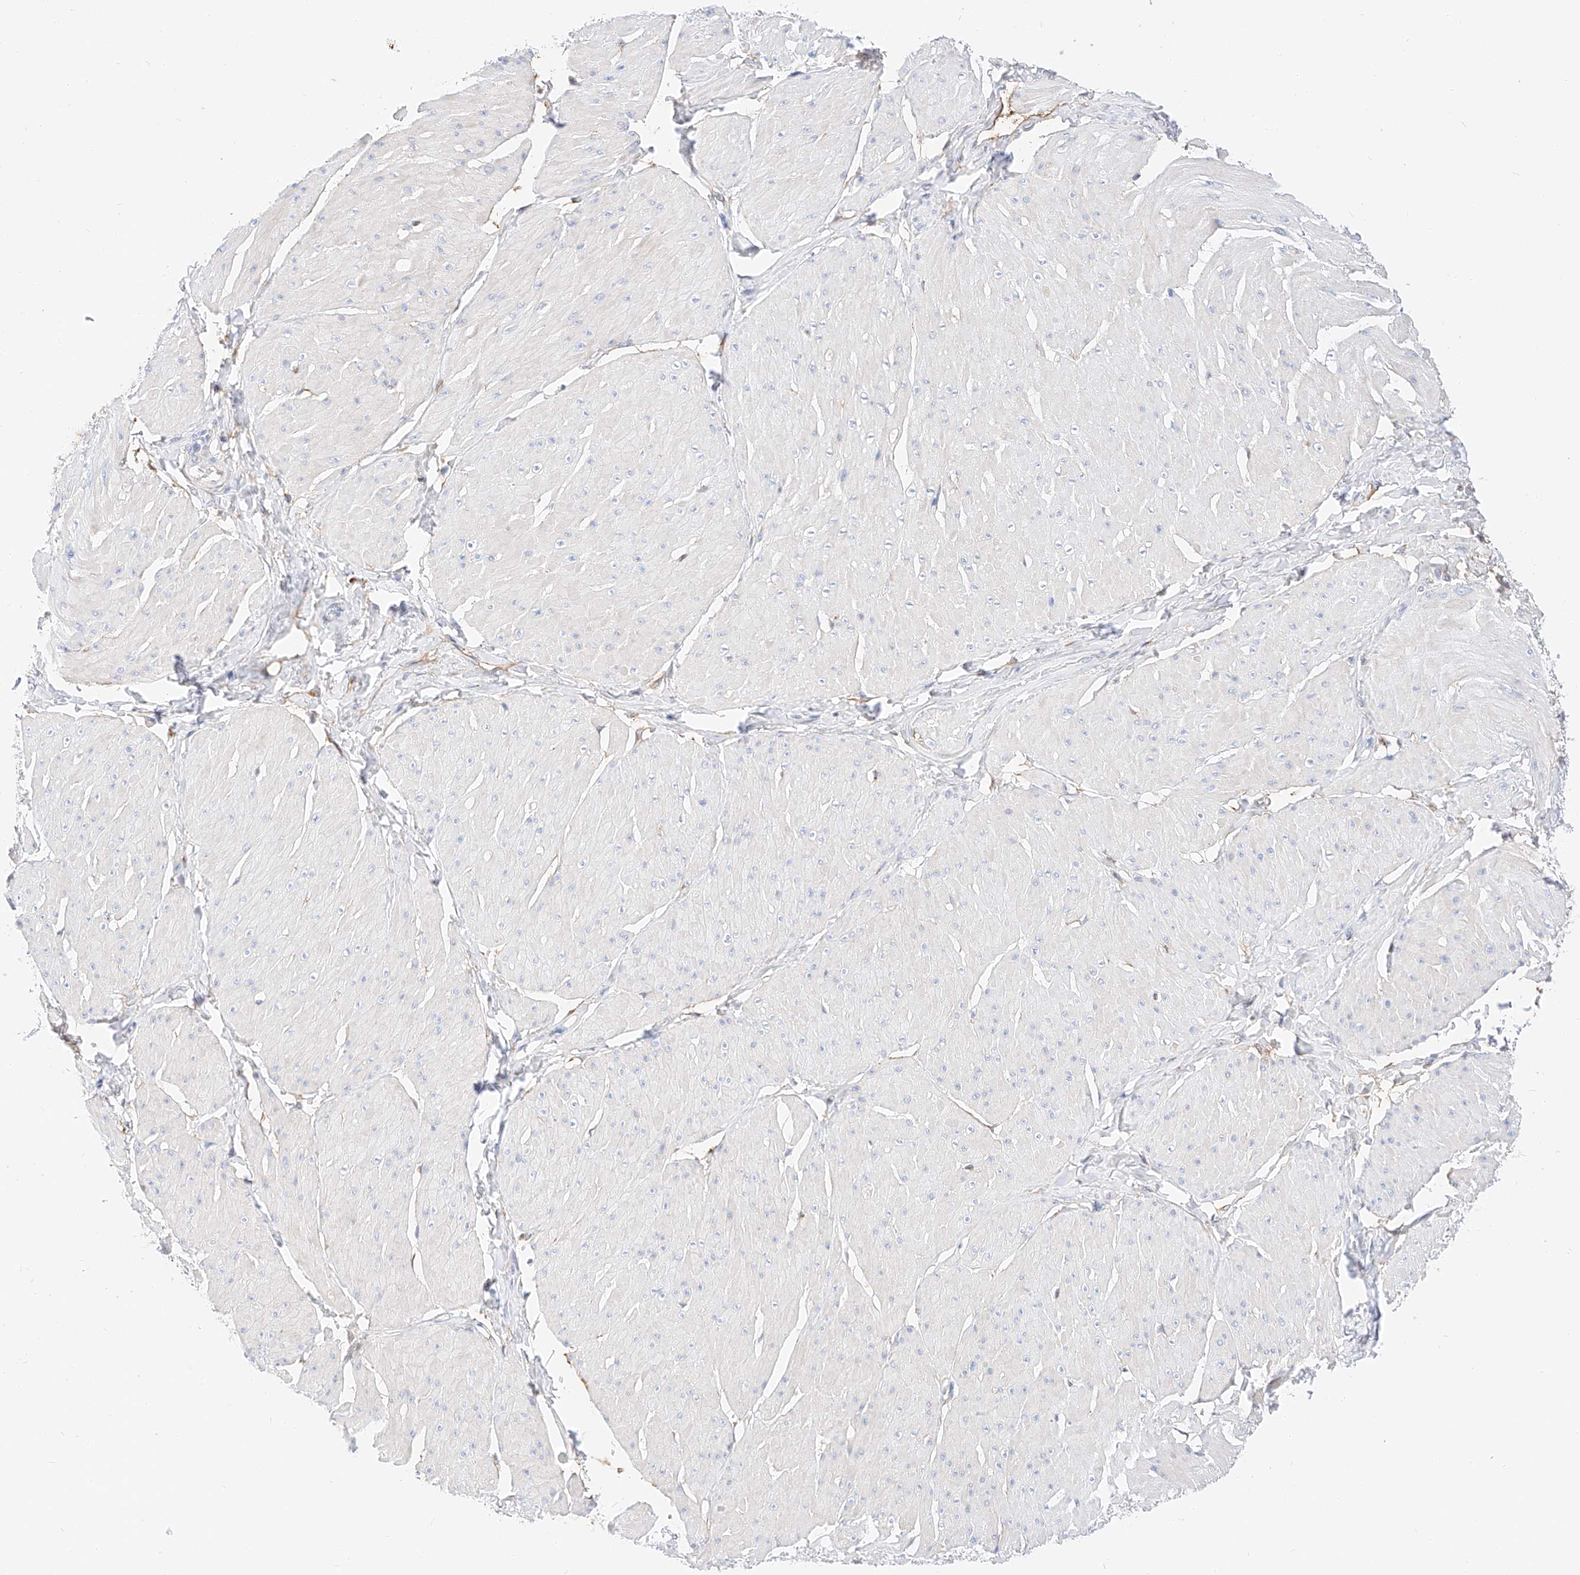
{"staining": {"intensity": "negative", "quantity": "none", "location": "none"}, "tissue": "smooth muscle", "cell_type": "Smooth muscle cells", "image_type": "normal", "snomed": [{"axis": "morphology", "description": "Urothelial carcinoma, High grade"}, {"axis": "topography", "description": "Urinary bladder"}], "caption": "Smooth muscle cells are negative for brown protein staining in normal smooth muscle. (Stains: DAB (3,3'-diaminobenzidine) immunohistochemistry with hematoxylin counter stain, Microscopy: brightfield microscopy at high magnification).", "gene": "MAP7", "patient": {"sex": "male", "age": 46}}